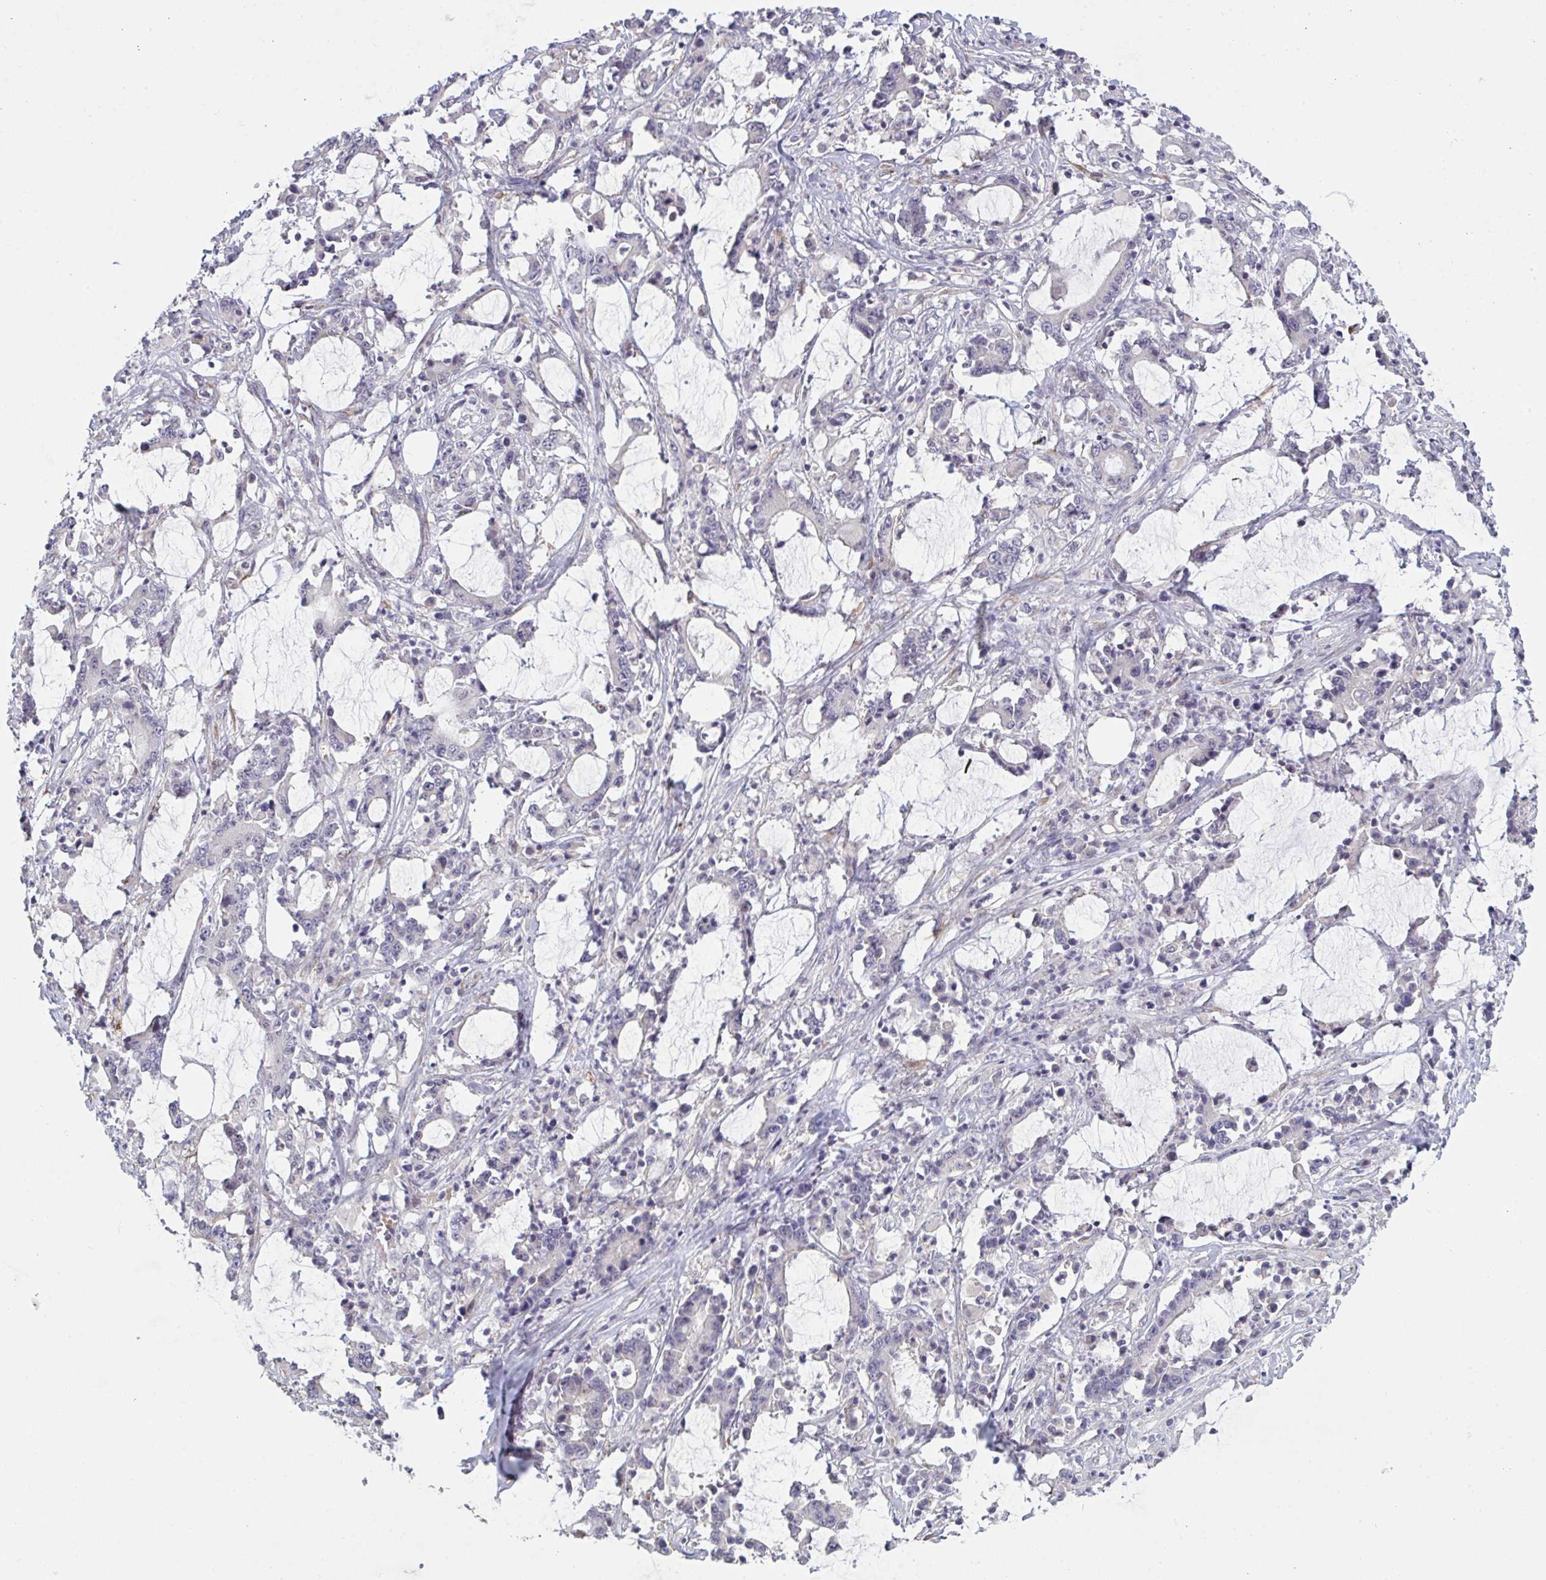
{"staining": {"intensity": "negative", "quantity": "none", "location": "none"}, "tissue": "stomach cancer", "cell_type": "Tumor cells", "image_type": "cancer", "snomed": [{"axis": "morphology", "description": "Adenocarcinoma, NOS"}, {"axis": "topography", "description": "Stomach, upper"}], "caption": "IHC of stomach adenocarcinoma shows no staining in tumor cells.", "gene": "ZNF784", "patient": {"sex": "male", "age": 68}}